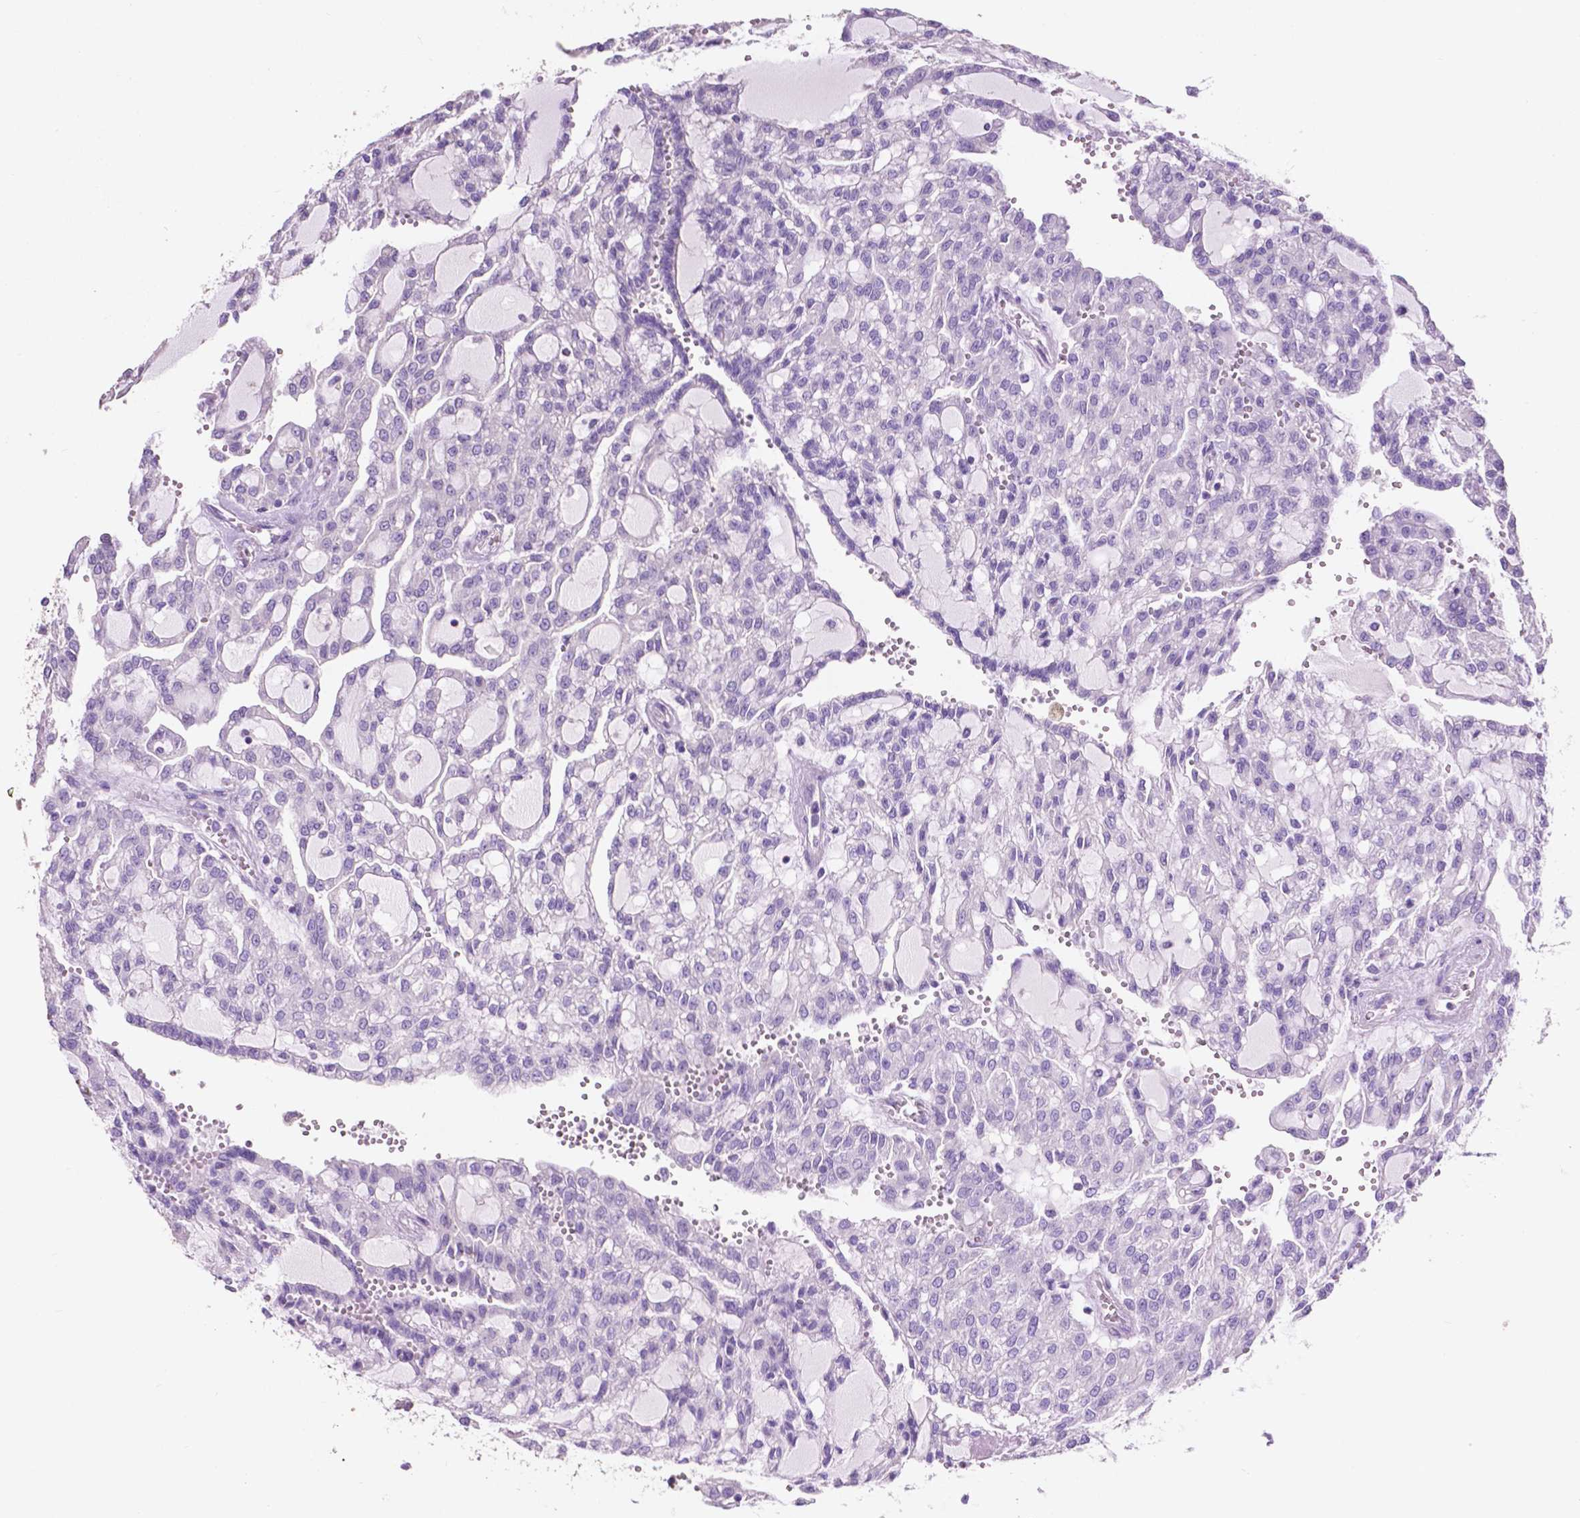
{"staining": {"intensity": "negative", "quantity": "none", "location": "none"}, "tissue": "renal cancer", "cell_type": "Tumor cells", "image_type": "cancer", "snomed": [{"axis": "morphology", "description": "Adenocarcinoma, NOS"}, {"axis": "topography", "description": "Kidney"}], "caption": "An IHC histopathology image of renal cancer is shown. There is no staining in tumor cells of renal cancer.", "gene": "CLDN17", "patient": {"sex": "male", "age": 63}}